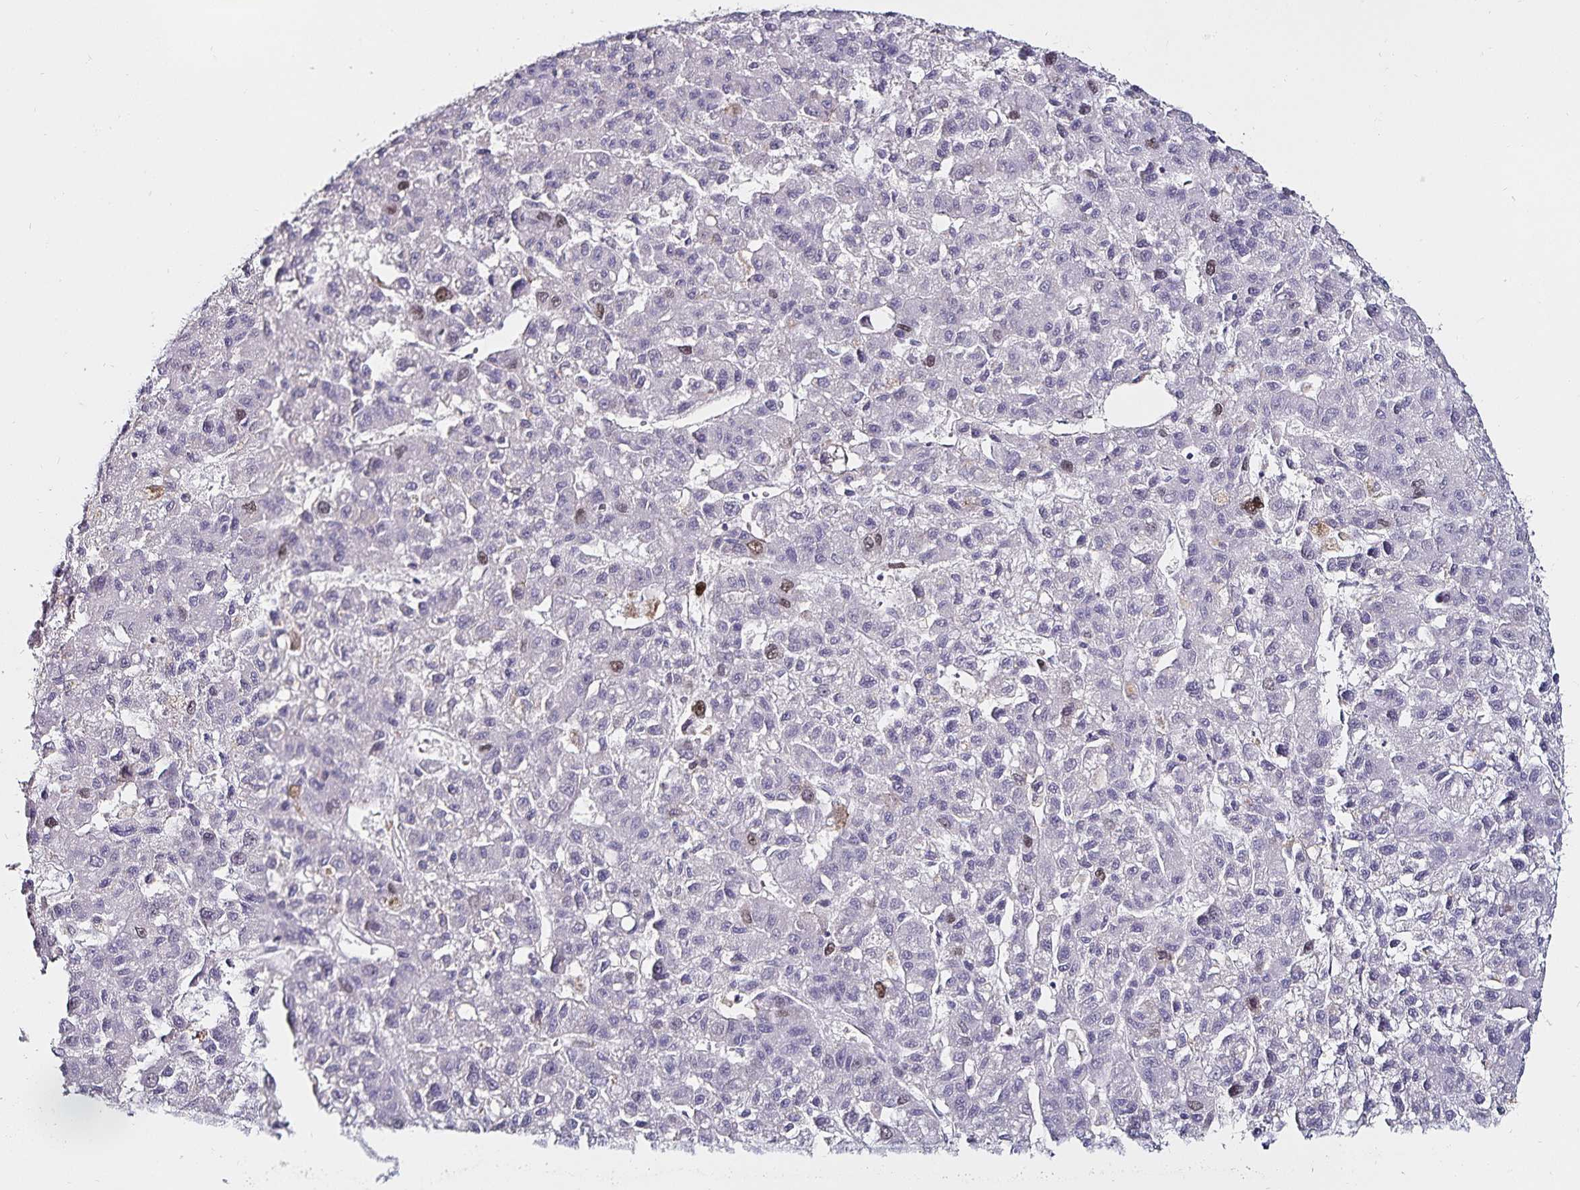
{"staining": {"intensity": "weak", "quantity": "<25%", "location": "nuclear"}, "tissue": "liver cancer", "cell_type": "Tumor cells", "image_type": "cancer", "snomed": [{"axis": "morphology", "description": "Carcinoma, Hepatocellular, NOS"}, {"axis": "topography", "description": "Liver"}], "caption": "The histopathology image displays no staining of tumor cells in hepatocellular carcinoma (liver).", "gene": "ANLN", "patient": {"sex": "male", "age": 70}}